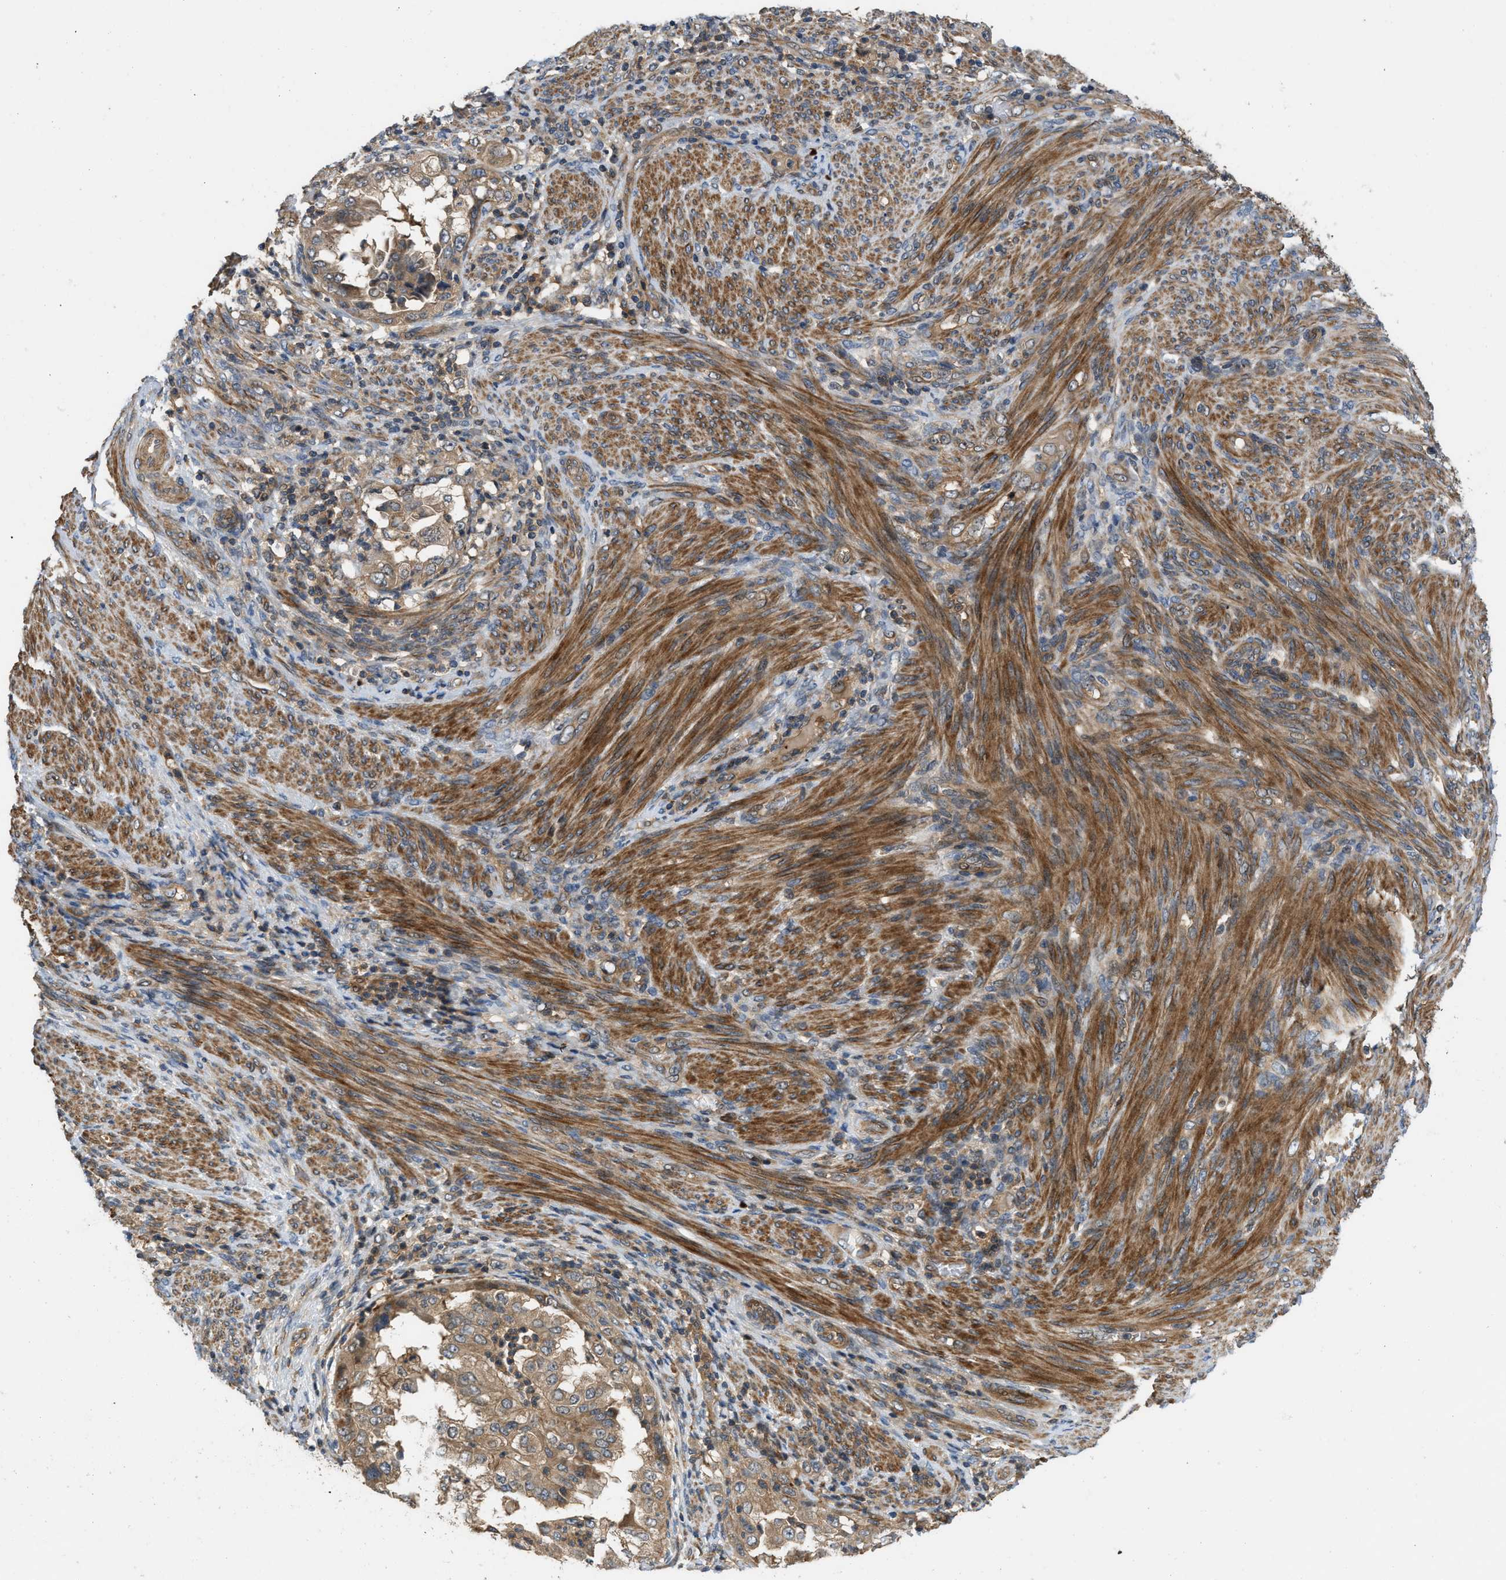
{"staining": {"intensity": "moderate", "quantity": ">75%", "location": "cytoplasmic/membranous"}, "tissue": "endometrial cancer", "cell_type": "Tumor cells", "image_type": "cancer", "snomed": [{"axis": "morphology", "description": "Adenocarcinoma, NOS"}, {"axis": "topography", "description": "Endometrium"}], "caption": "Endometrial cancer (adenocarcinoma) stained for a protein exhibits moderate cytoplasmic/membranous positivity in tumor cells.", "gene": "GPR31", "patient": {"sex": "female", "age": 85}}